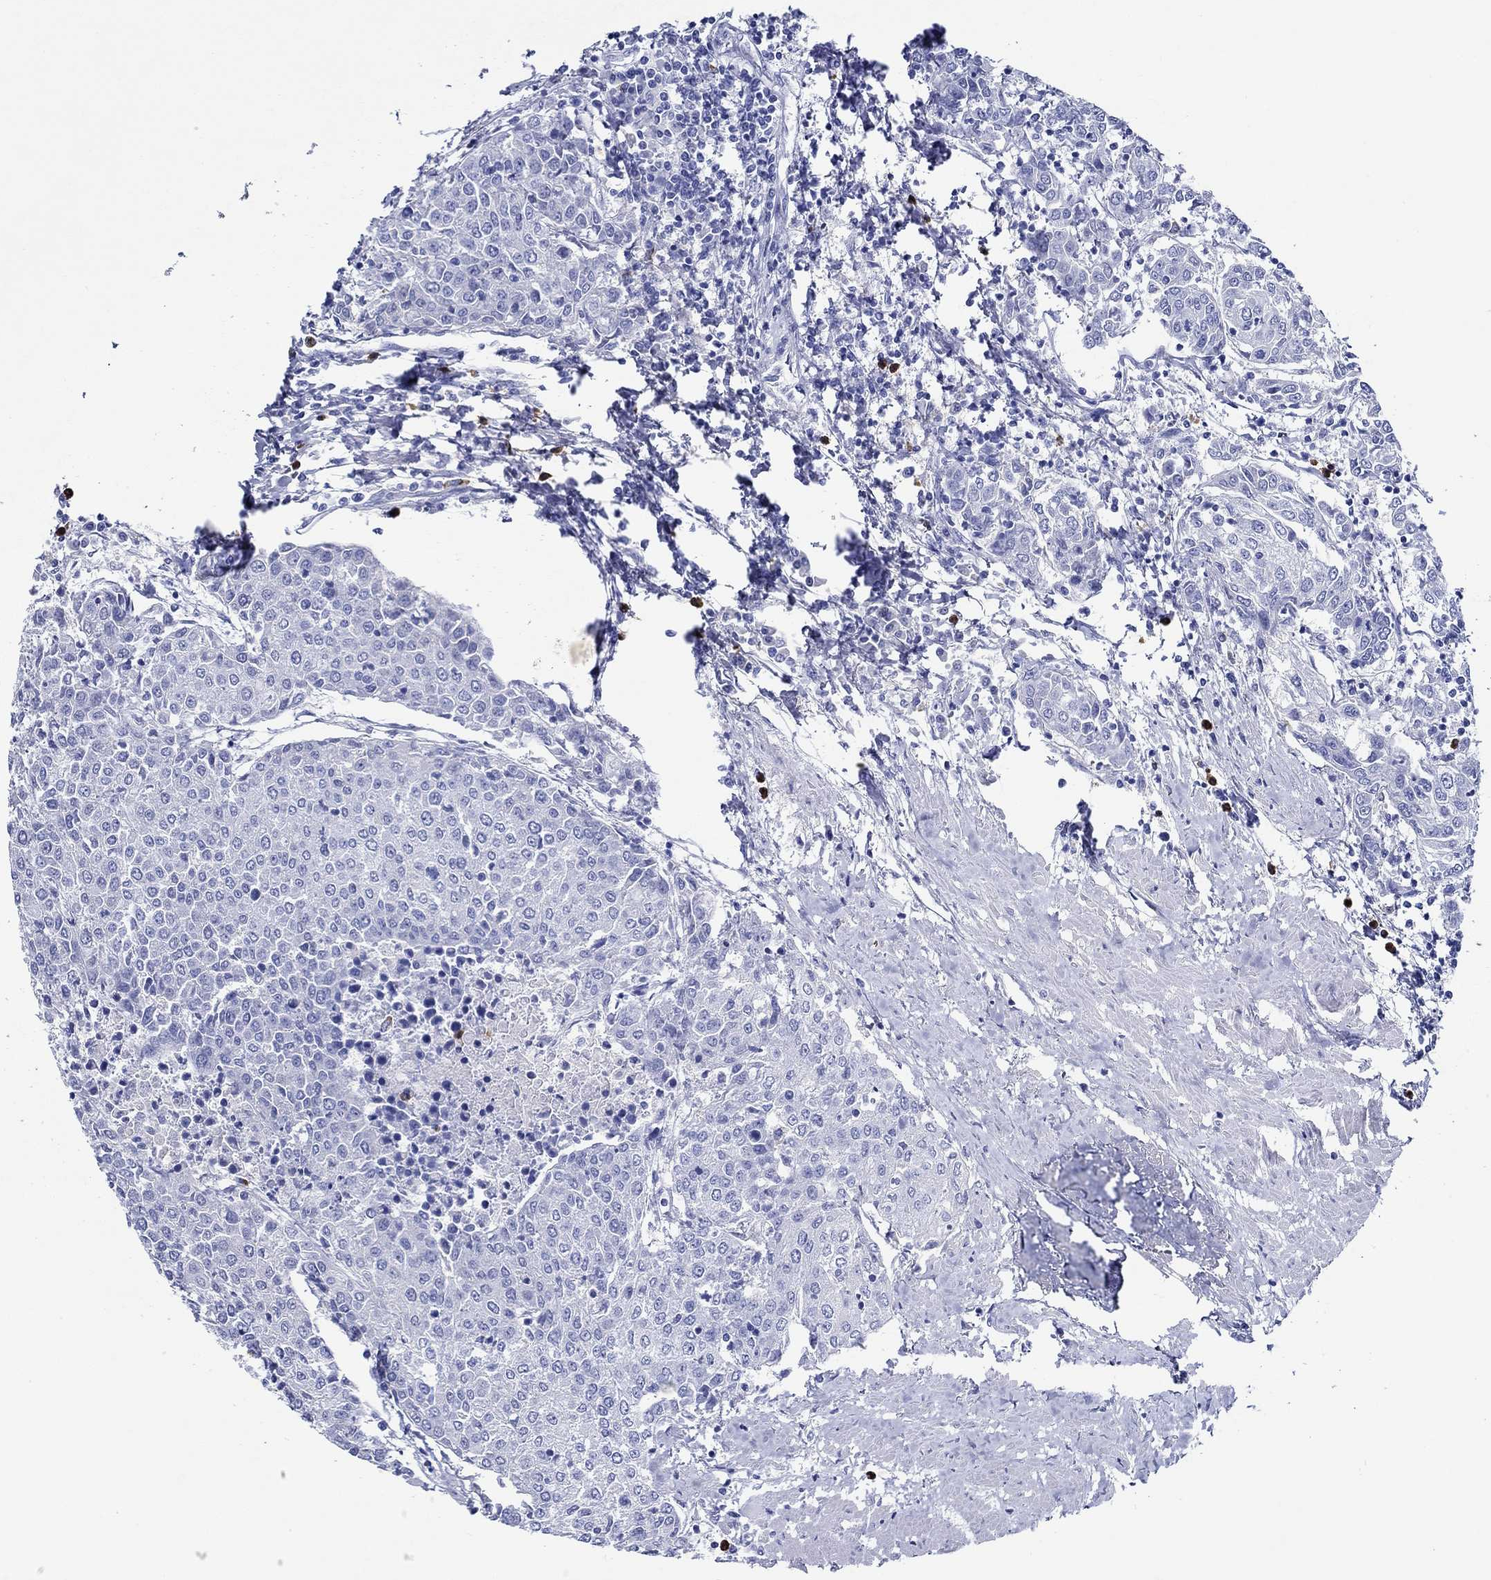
{"staining": {"intensity": "negative", "quantity": "none", "location": "none"}, "tissue": "urothelial cancer", "cell_type": "Tumor cells", "image_type": "cancer", "snomed": [{"axis": "morphology", "description": "Urothelial carcinoma, High grade"}, {"axis": "topography", "description": "Urinary bladder"}], "caption": "Urothelial cancer was stained to show a protein in brown. There is no significant expression in tumor cells. (Brightfield microscopy of DAB immunohistochemistry at high magnification).", "gene": "EPX", "patient": {"sex": "female", "age": 85}}